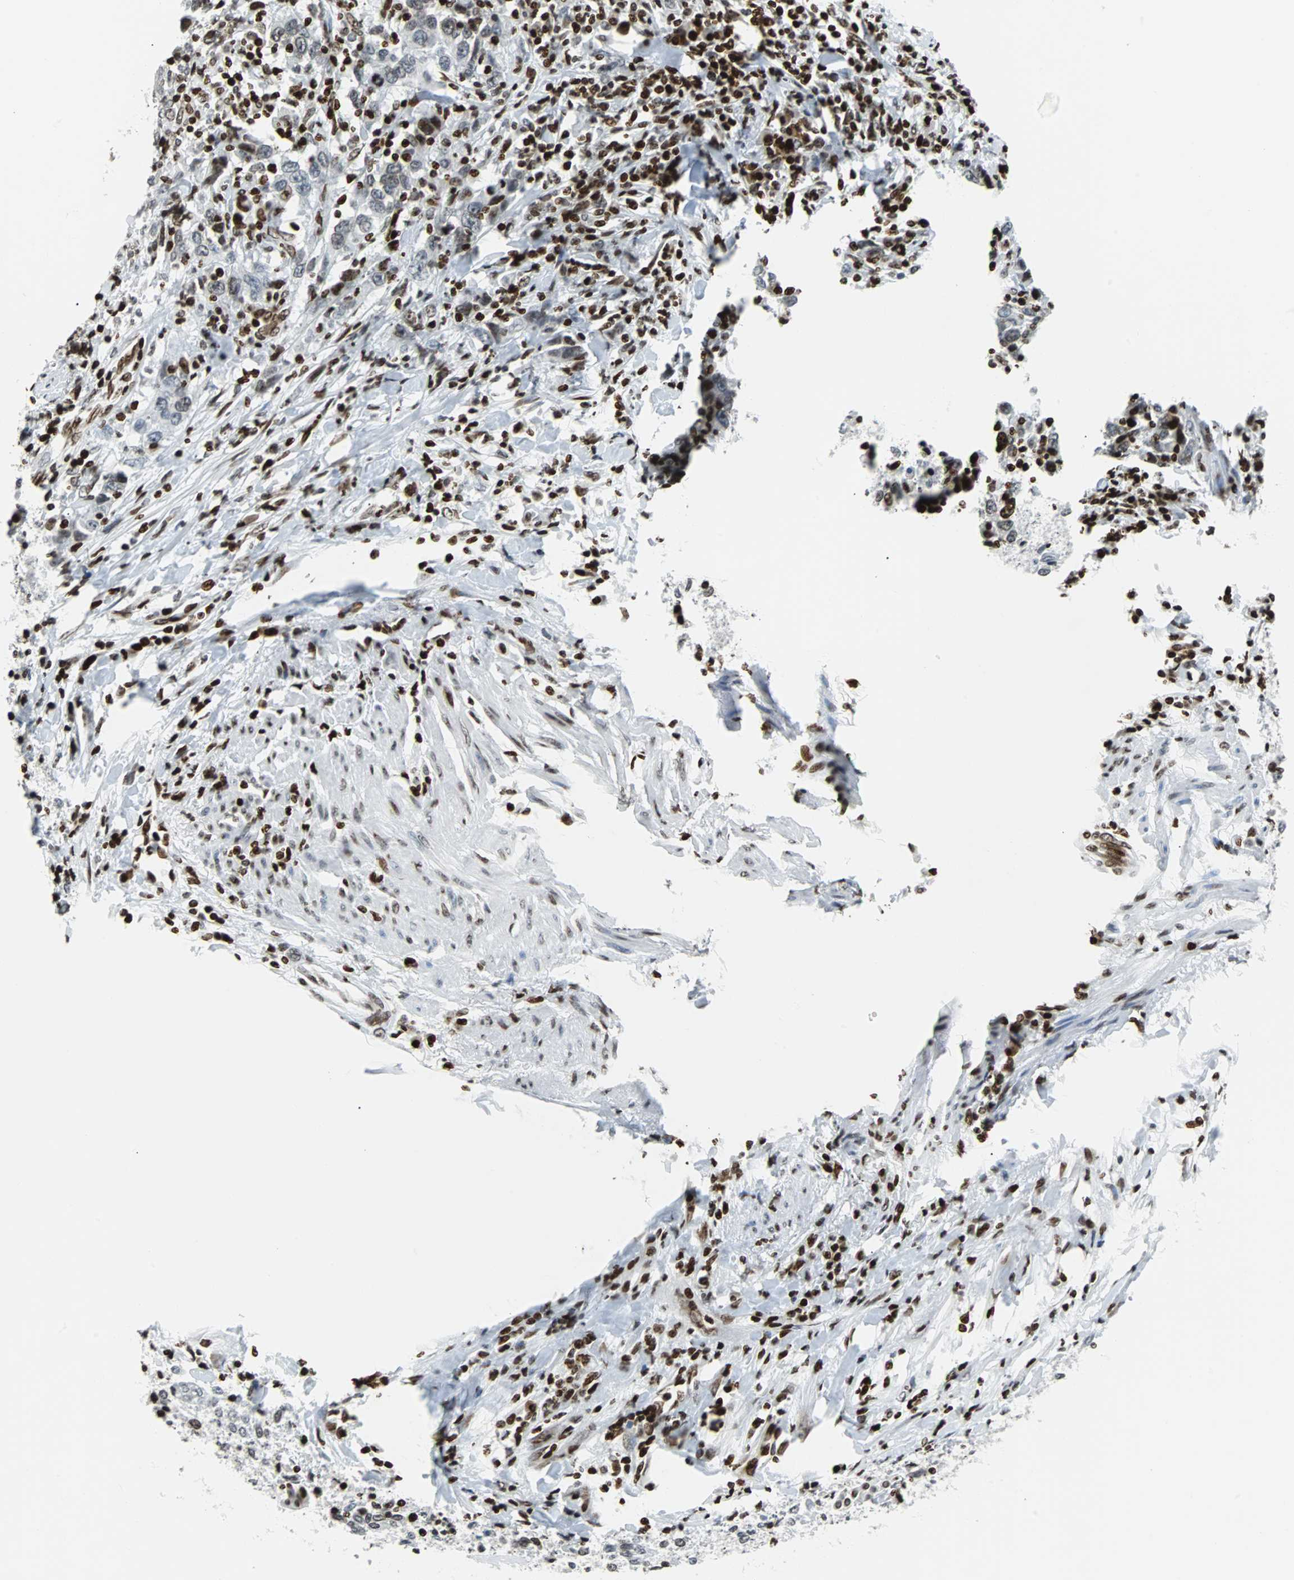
{"staining": {"intensity": "weak", "quantity": "<25%", "location": "nuclear"}, "tissue": "urothelial cancer", "cell_type": "Tumor cells", "image_type": "cancer", "snomed": [{"axis": "morphology", "description": "Urothelial carcinoma, High grade"}, {"axis": "topography", "description": "Urinary bladder"}], "caption": "The image displays no significant positivity in tumor cells of high-grade urothelial carcinoma. (Immunohistochemistry (ihc), brightfield microscopy, high magnification).", "gene": "ZNF131", "patient": {"sex": "male", "age": 61}}